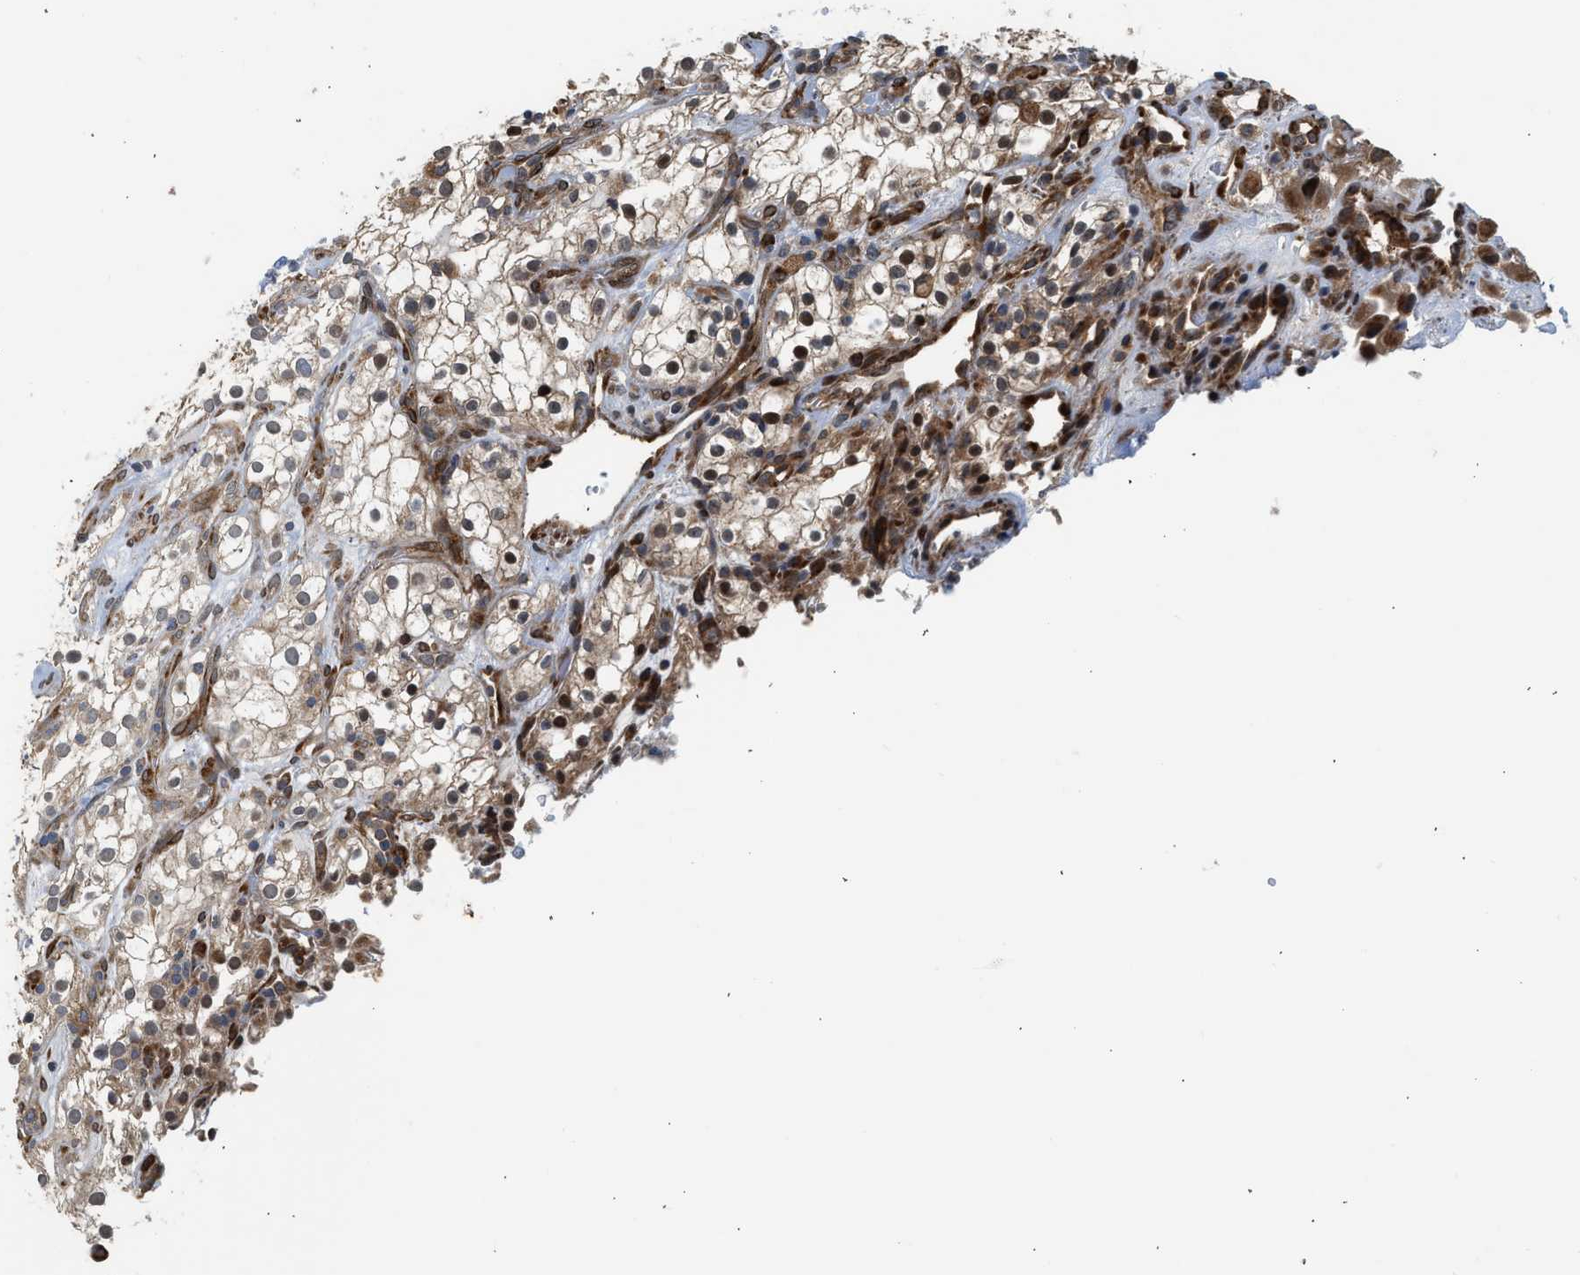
{"staining": {"intensity": "strong", "quantity": "25%-75%", "location": "cytoplasmic/membranous,nuclear"}, "tissue": "renal cancer", "cell_type": "Tumor cells", "image_type": "cancer", "snomed": [{"axis": "morphology", "description": "Adenocarcinoma, NOS"}, {"axis": "topography", "description": "Kidney"}], "caption": "A brown stain shows strong cytoplasmic/membranous and nuclear positivity of a protein in adenocarcinoma (renal) tumor cells.", "gene": "POLG2", "patient": {"sex": "female", "age": 52}}